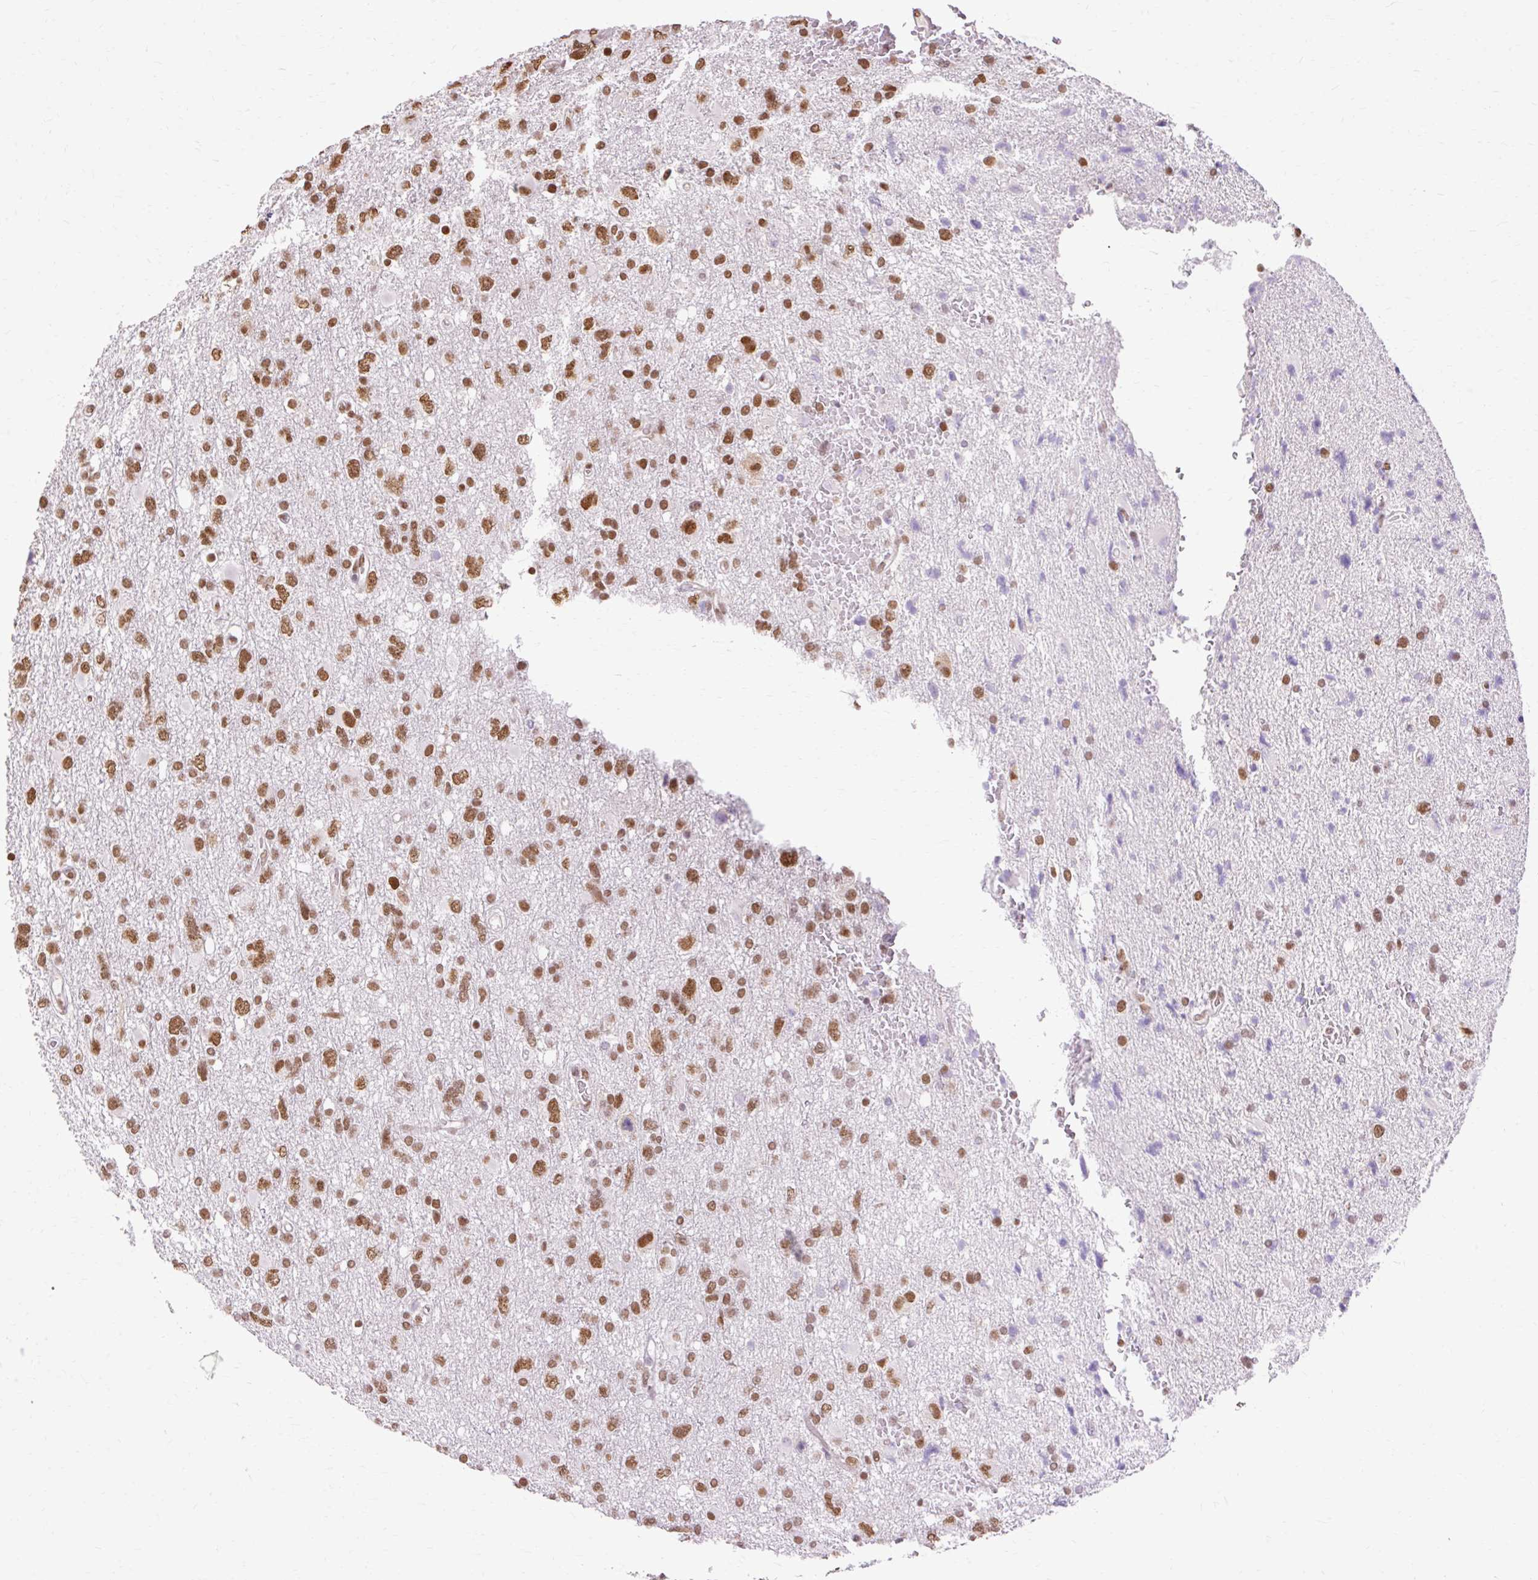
{"staining": {"intensity": "moderate", "quantity": ">75%", "location": "nuclear"}, "tissue": "glioma", "cell_type": "Tumor cells", "image_type": "cancer", "snomed": [{"axis": "morphology", "description": "Glioma, malignant, High grade"}, {"axis": "topography", "description": "Brain"}], "caption": "Glioma was stained to show a protein in brown. There is medium levels of moderate nuclear staining in about >75% of tumor cells.", "gene": "NPIPB12", "patient": {"sex": "male", "age": 61}}